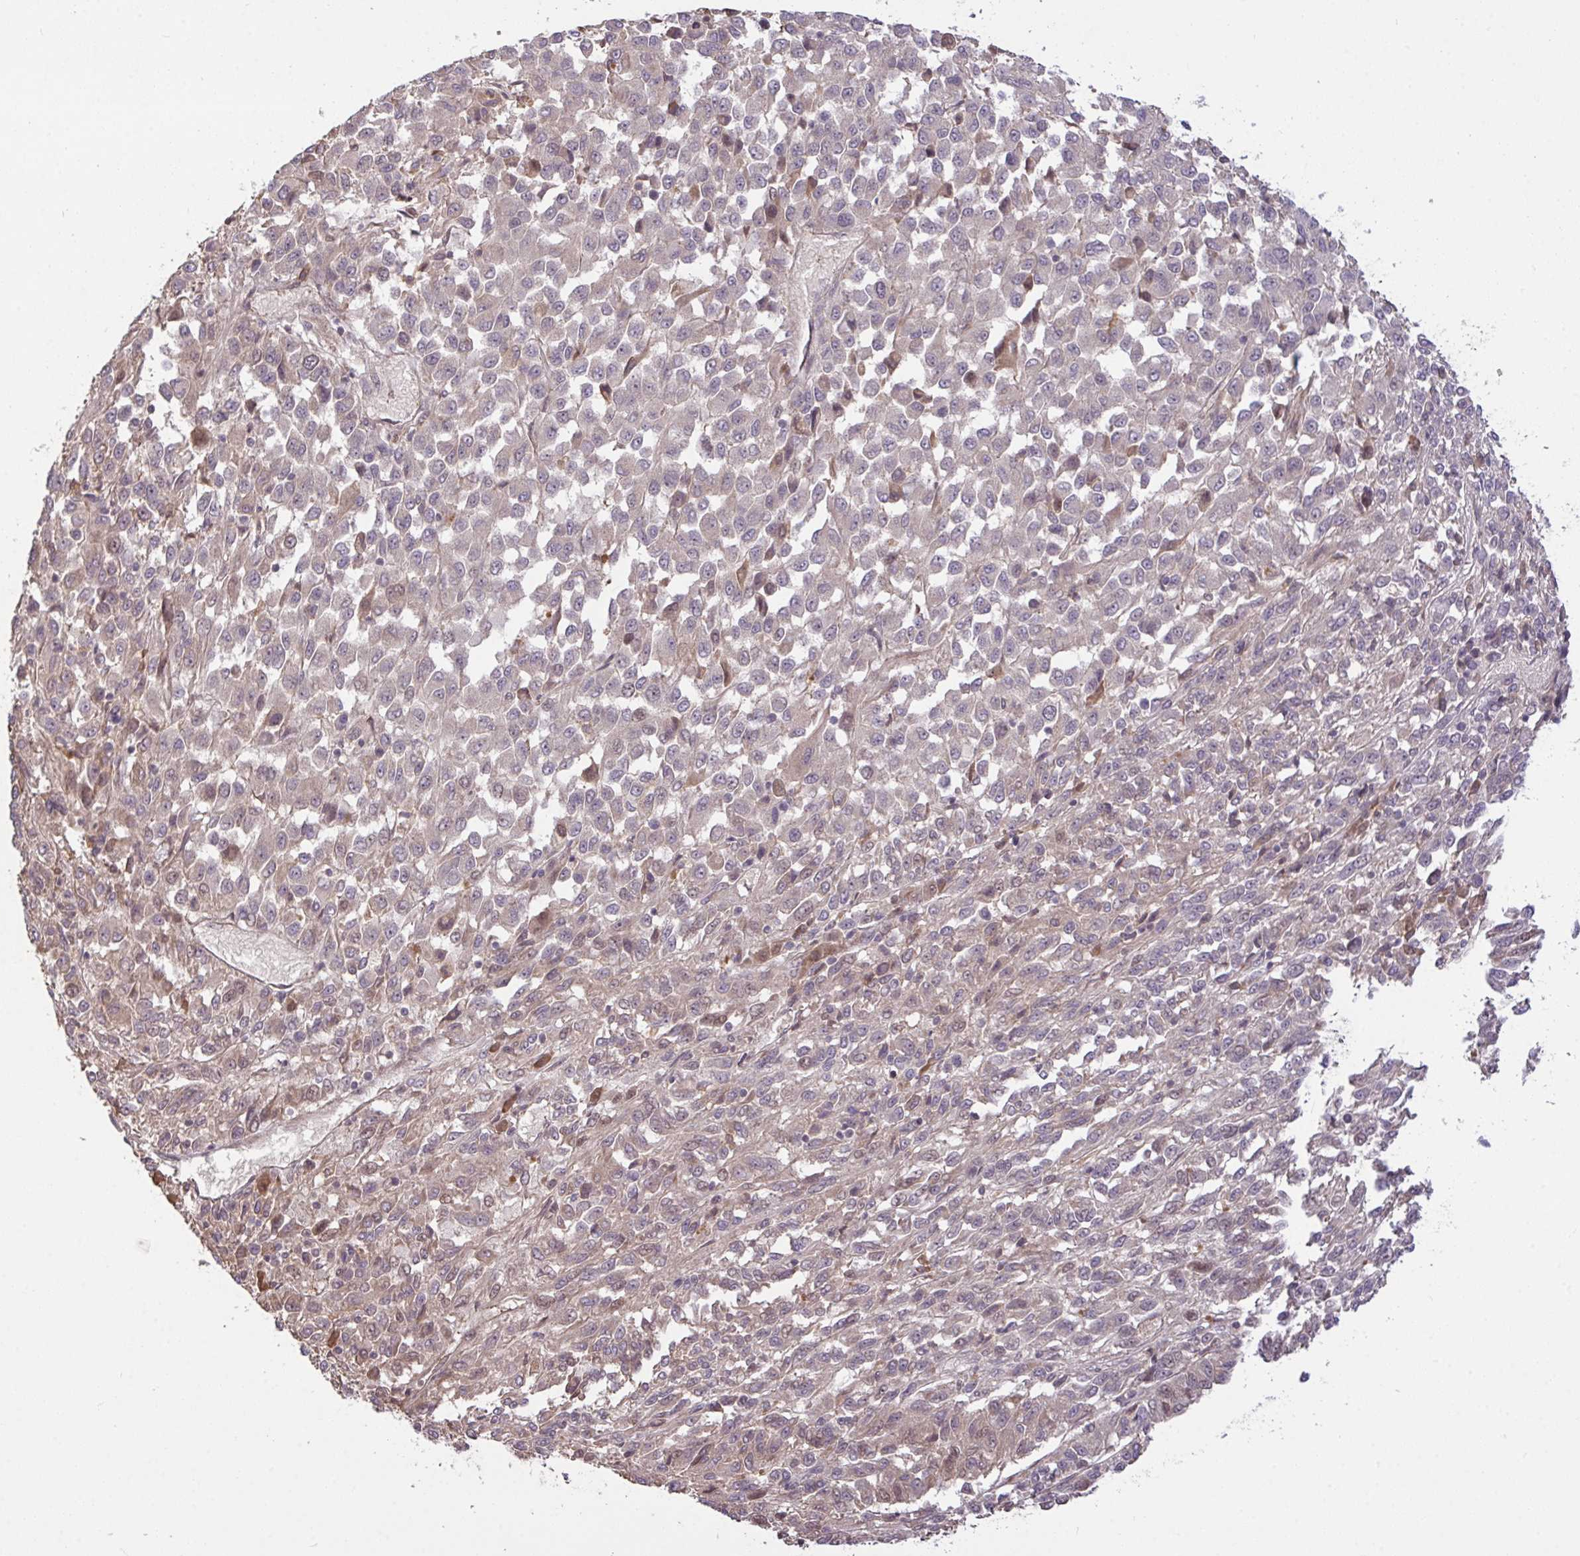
{"staining": {"intensity": "negative", "quantity": "none", "location": "none"}, "tissue": "melanoma", "cell_type": "Tumor cells", "image_type": "cancer", "snomed": [{"axis": "morphology", "description": "Malignant melanoma, Metastatic site"}, {"axis": "topography", "description": "Lung"}], "caption": "This image is of melanoma stained with IHC to label a protein in brown with the nuclei are counter-stained blue. There is no expression in tumor cells.", "gene": "FCER1A", "patient": {"sex": "male", "age": 64}}